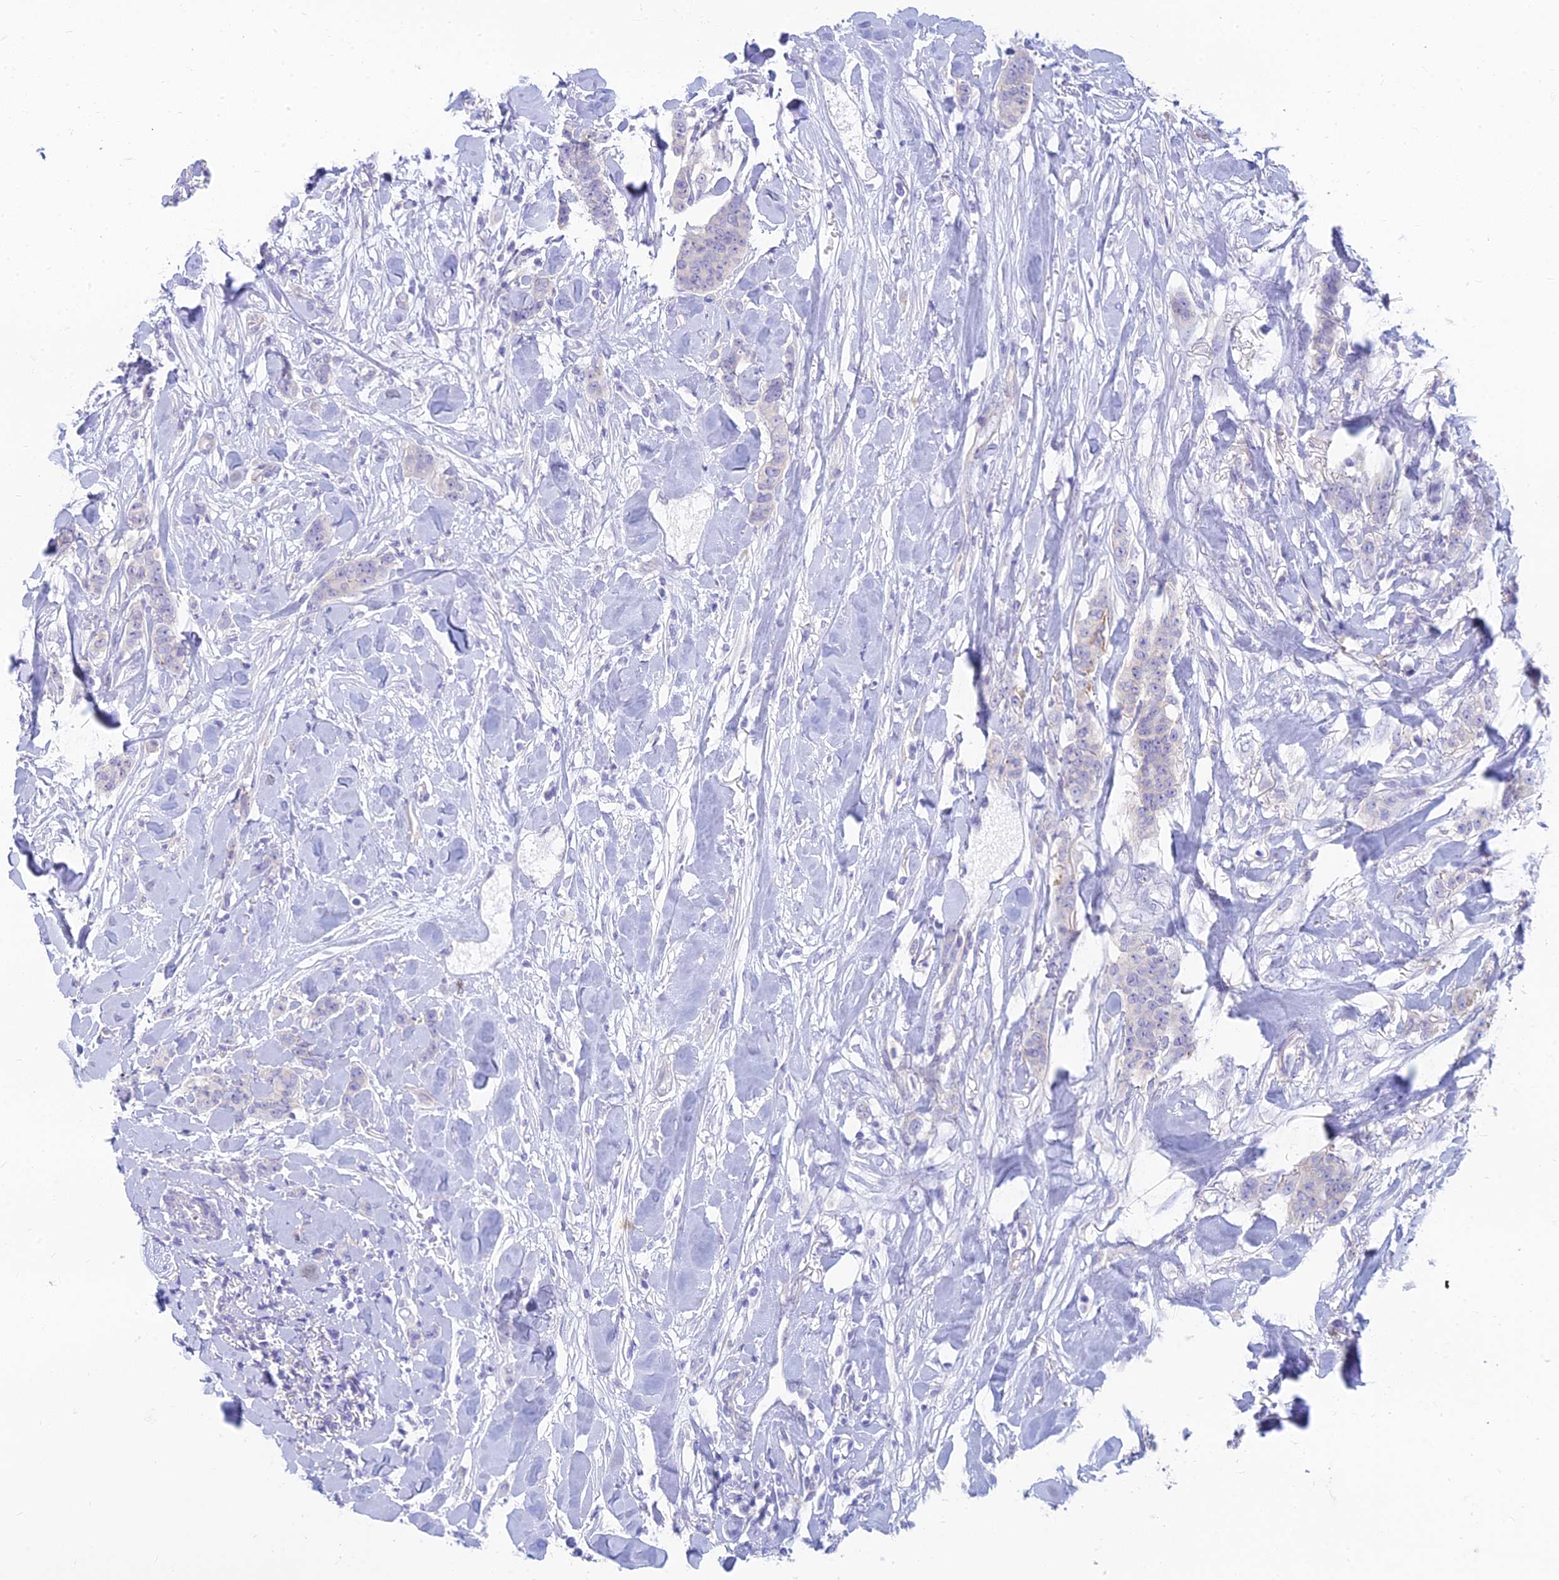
{"staining": {"intensity": "negative", "quantity": "none", "location": "none"}, "tissue": "breast cancer", "cell_type": "Tumor cells", "image_type": "cancer", "snomed": [{"axis": "morphology", "description": "Duct carcinoma"}, {"axis": "topography", "description": "Breast"}], "caption": "Immunohistochemistry of breast cancer (invasive ductal carcinoma) reveals no positivity in tumor cells. (DAB immunohistochemistry (IHC) visualized using brightfield microscopy, high magnification).", "gene": "STRN4", "patient": {"sex": "female", "age": 40}}